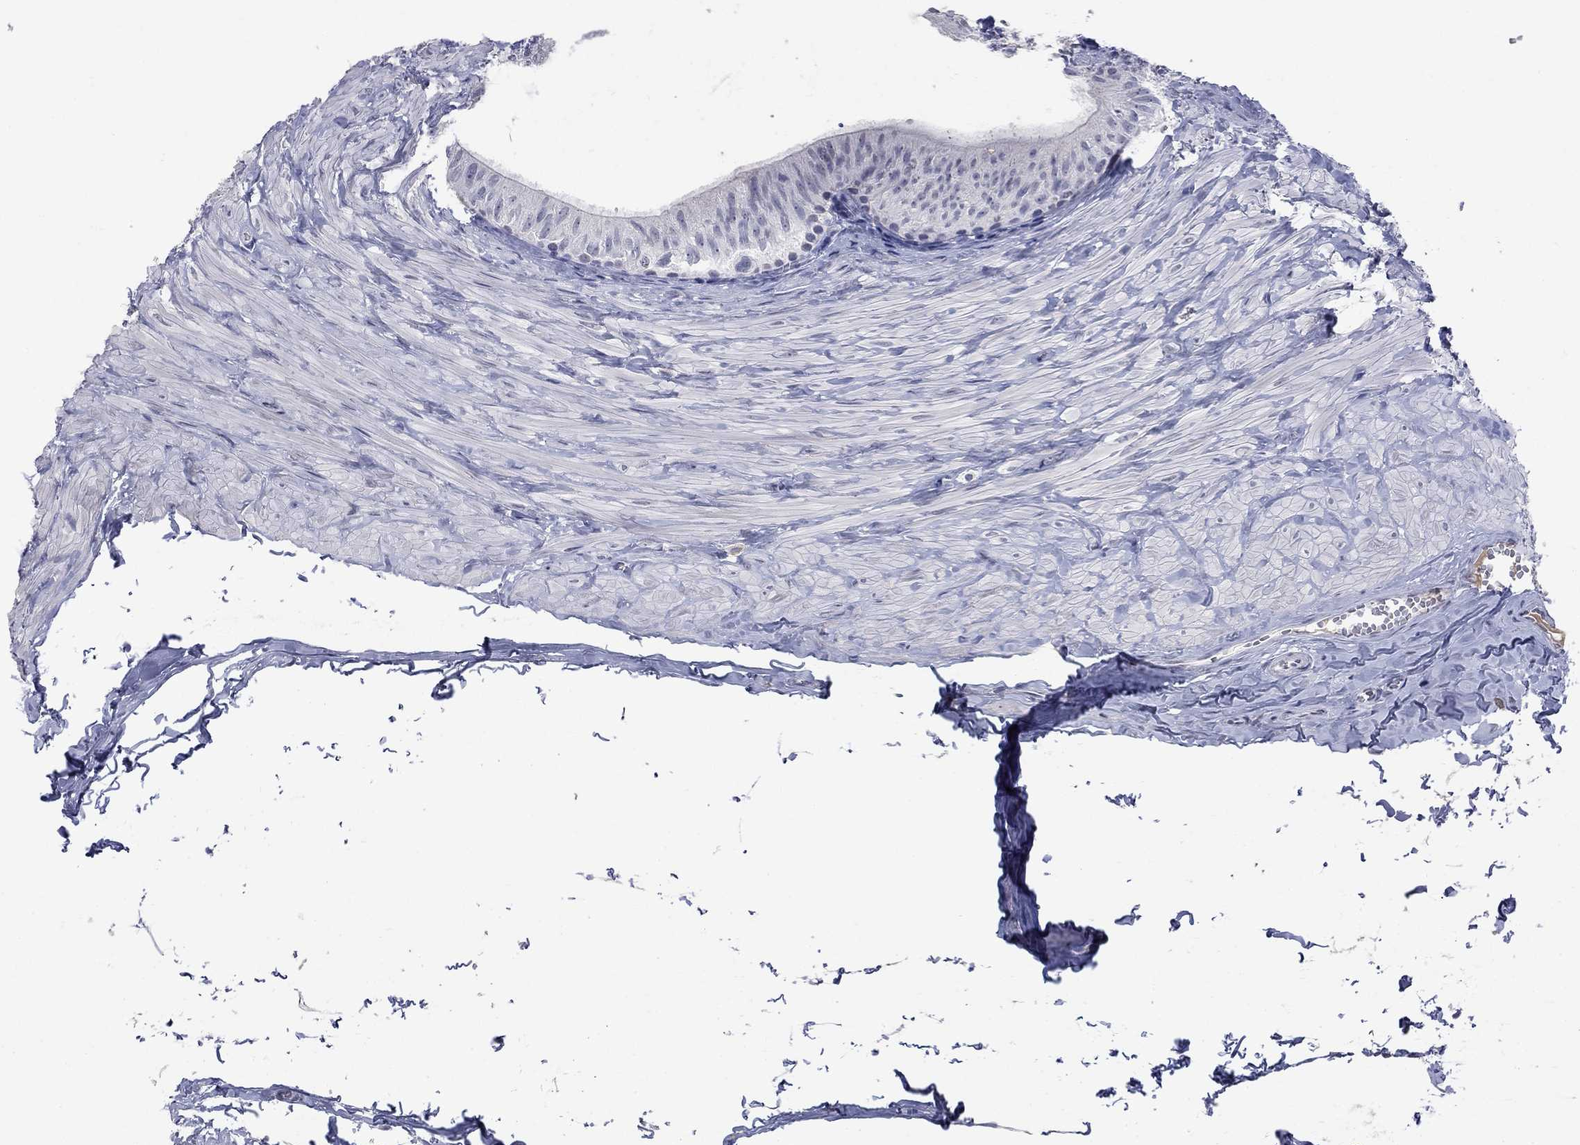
{"staining": {"intensity": "negative", "quantity": "none", "location": "none"}, "tissue": "epididymis", "cell_type": "Glandular cells", "image_type": "normal", "snomed": [{"axis": "morphology", "description": "Normal tissue, NOS"}, {"axis": "topography", "description": "Epididymis"}], "caption": "Immunohistochemistry (IHC) photomicrograph of normal human epididymis stained for a protein (brown), which demonstrates no positivity in glandular cells.", "gene": "SLC51A", "patient": {"sex": "male", "age": 32}}